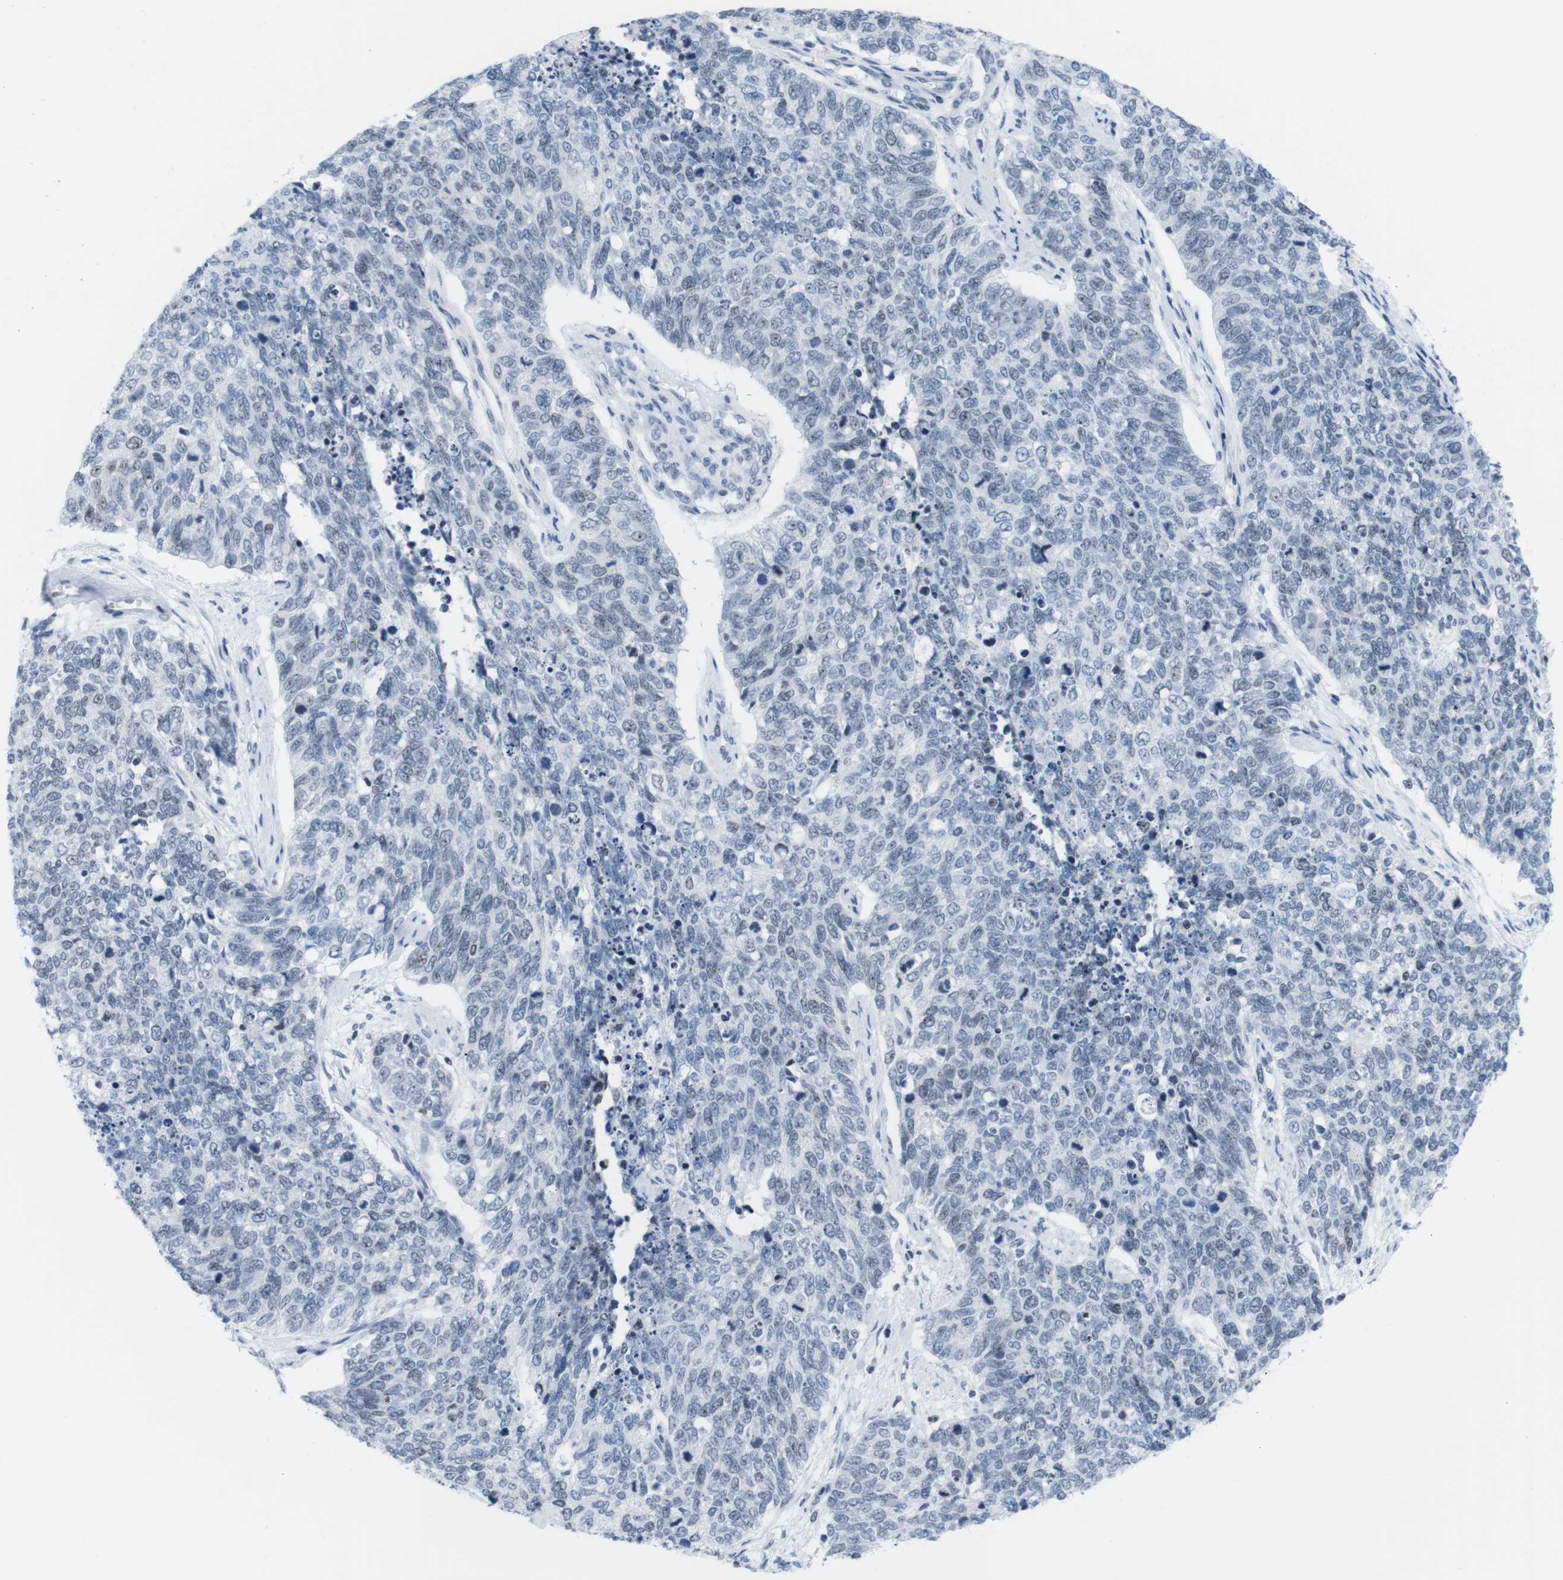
{"staining": {"intensity": "negative", "quantity": "none", "location": "none"}, "tissue": "cervical cancer", "cell_type": "Tumor cells", "image_type": "cancer", "snomed": [{"axis": "morphology", "description": "Squamous cell carcinoma, NOS"}, {"axis": "topography", "description": "Cervix"}], "caption": "Immunohistochemistry (IHC) photomicrograph of neoplastic tissue: human squamous cell carcinoma (cervical) stained with DAB (3,3'-diaminobenzidine) exhibits no significant protein staining in tumor cells. The staining was performed using DAB (3,3'-diaminobenzidine) to visualize the protein expression in brown, while the nuclei were stained in blue with hematoxylin (Magnification: 20x).", "gene": "NIFK", "patient": {"sex": "female", "age": 63}}